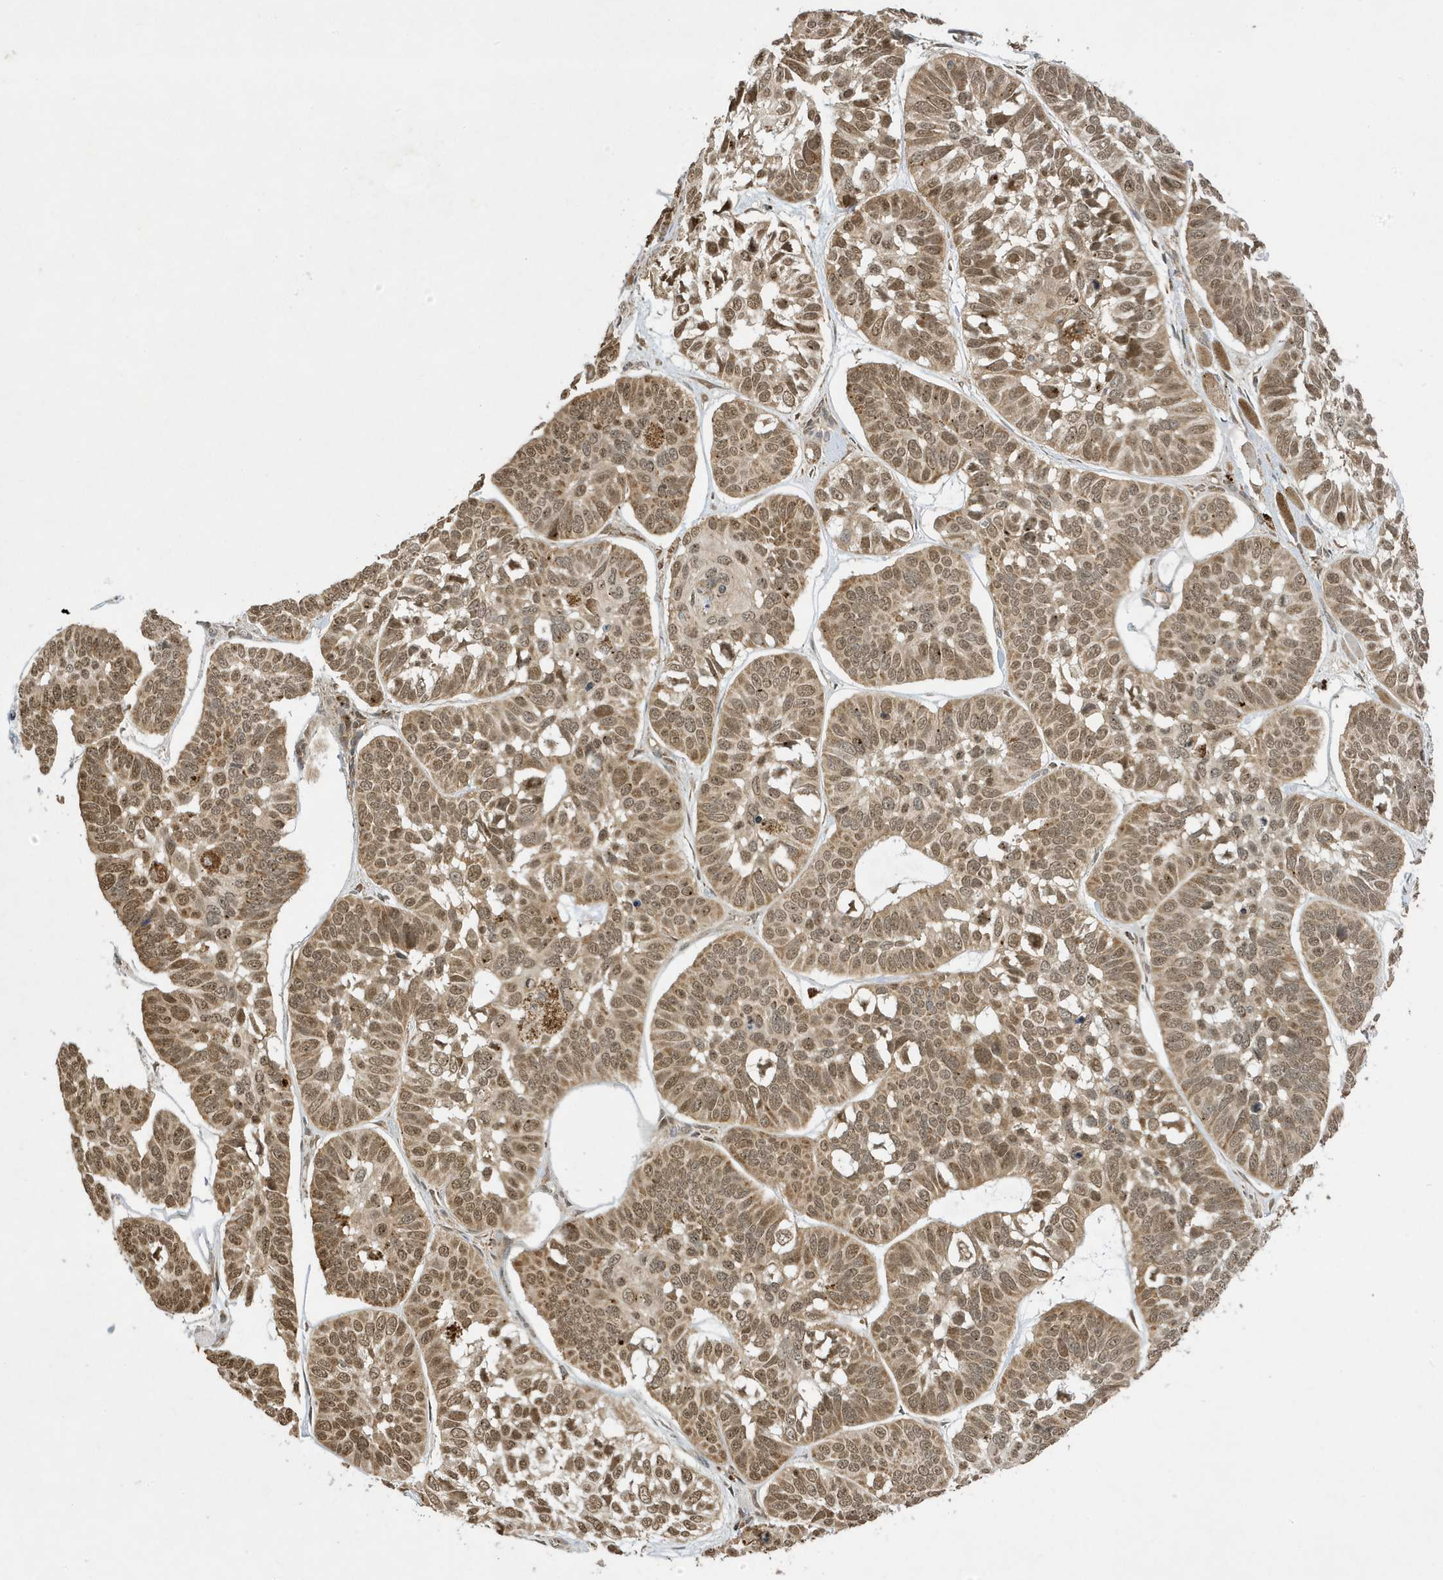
{"staining": {"intensity": "moderate", "quantity": ">75%", "location": "cytoplasmic/membranous,nuclear"}, "tissue": "skin cancer", "cell_type": "Tumor cells", "image_type": "cancer", "snomed": [{"axis": "morphology", "description": "Basal cell carcinoma"}, {"axis": "topography", "description": "Skin"}], "caption": "About >75% of tumor cells in basal cell carcinoma (skin) exhibit moderate cytoplasmic/membranous and nuclear protein staining as visualized by brown immunohistochemical staining.", "gene": "NCOA7", "patient": {"sex": "male", "age": 62}}